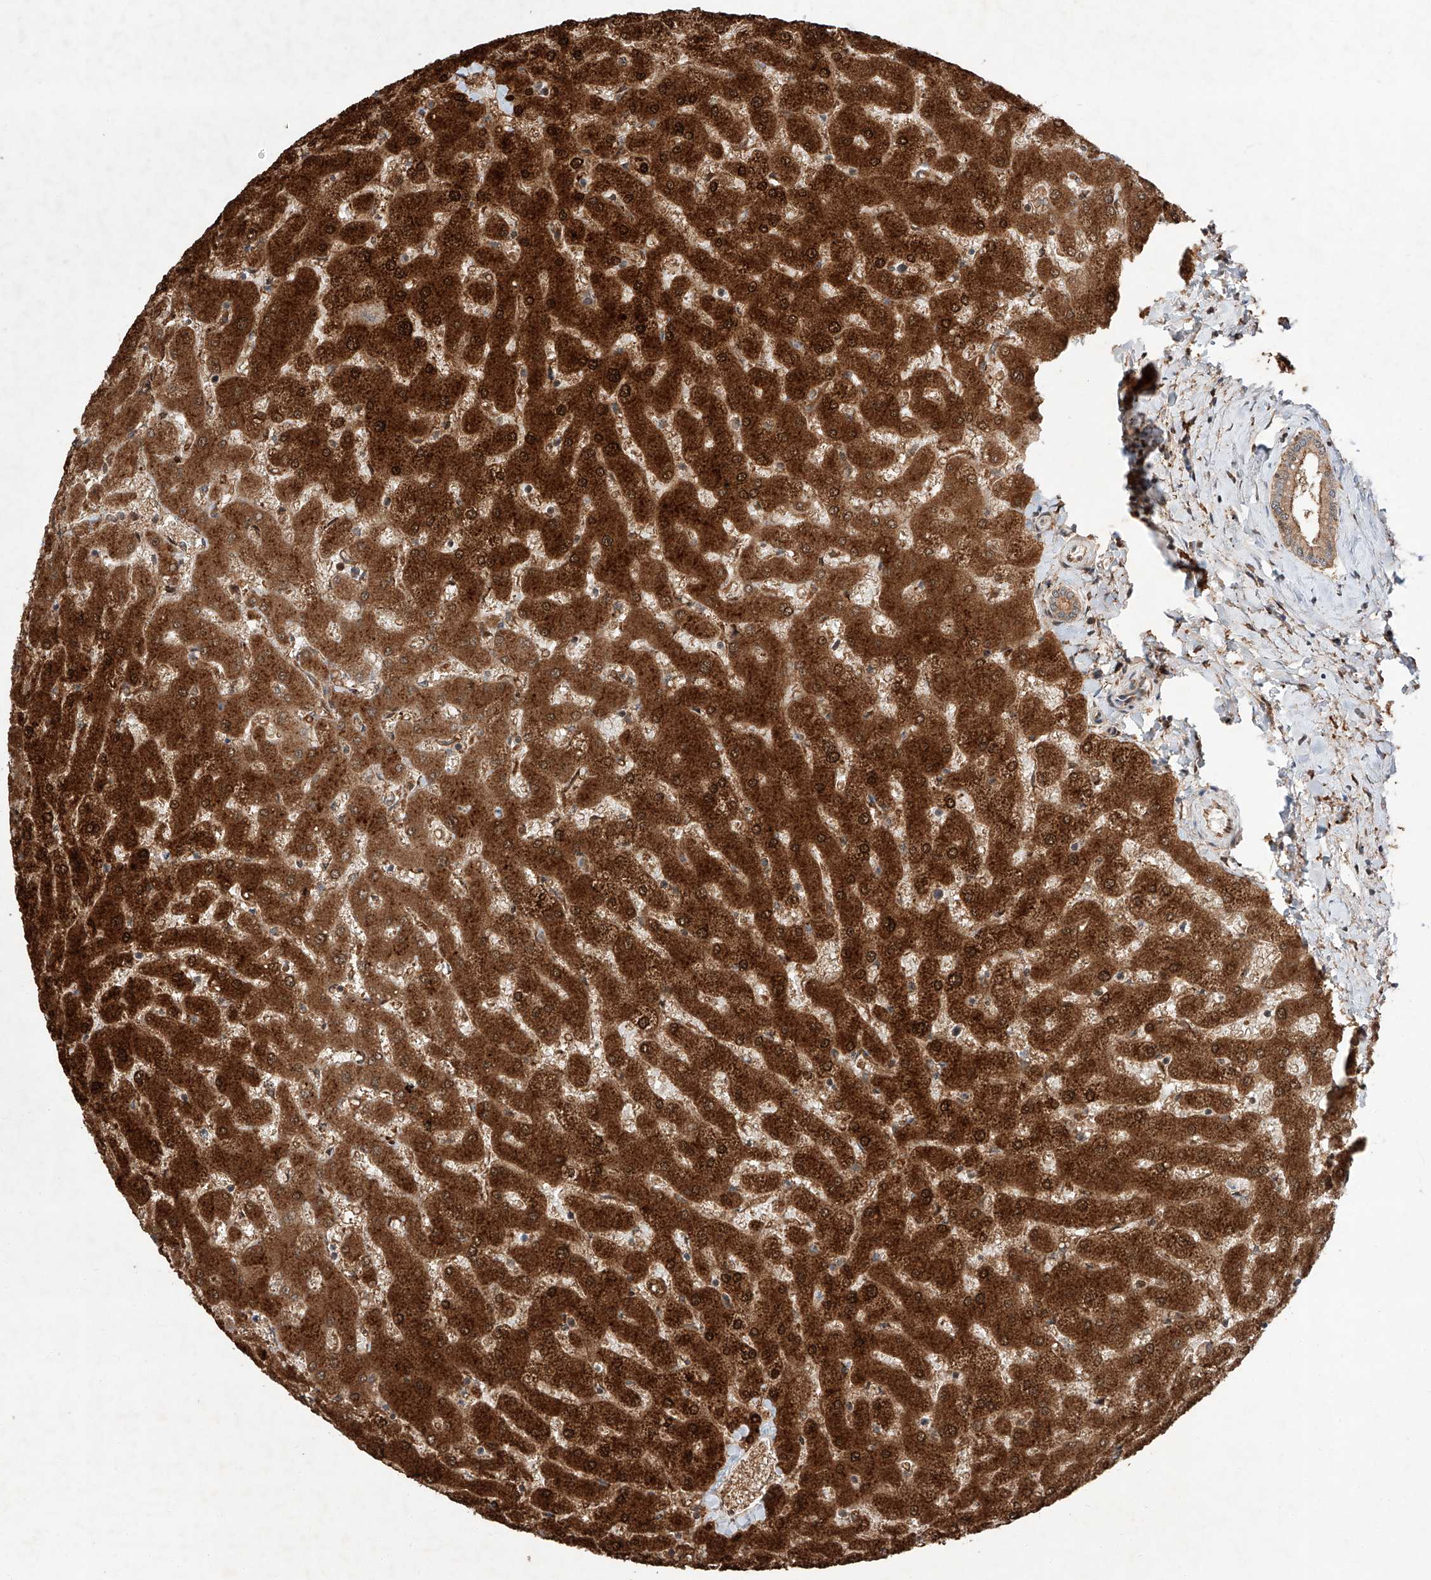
{"staining": {"intensity": "moderate", "quantity": ">75%", "location": "cytoplasmic/membranous"}, "tissue": "liver", "cell_type": "Cholangiocytes", "image_type": "normal", "snomed": [{"axis": "morphology", "description": "Normal tissue, NOS"}, {"axis": "topography", "description": "Liver"}], "caption": "Liver stained with immunohistochemistry (IHC) reveals moderate cytoplasmic/membranous expression in about >75% of cholangiocytes. (IHC, brightfield microscopy, high magnification).", "gene": "ZFP28", "patient": {"sex": "female", "age": 63}}